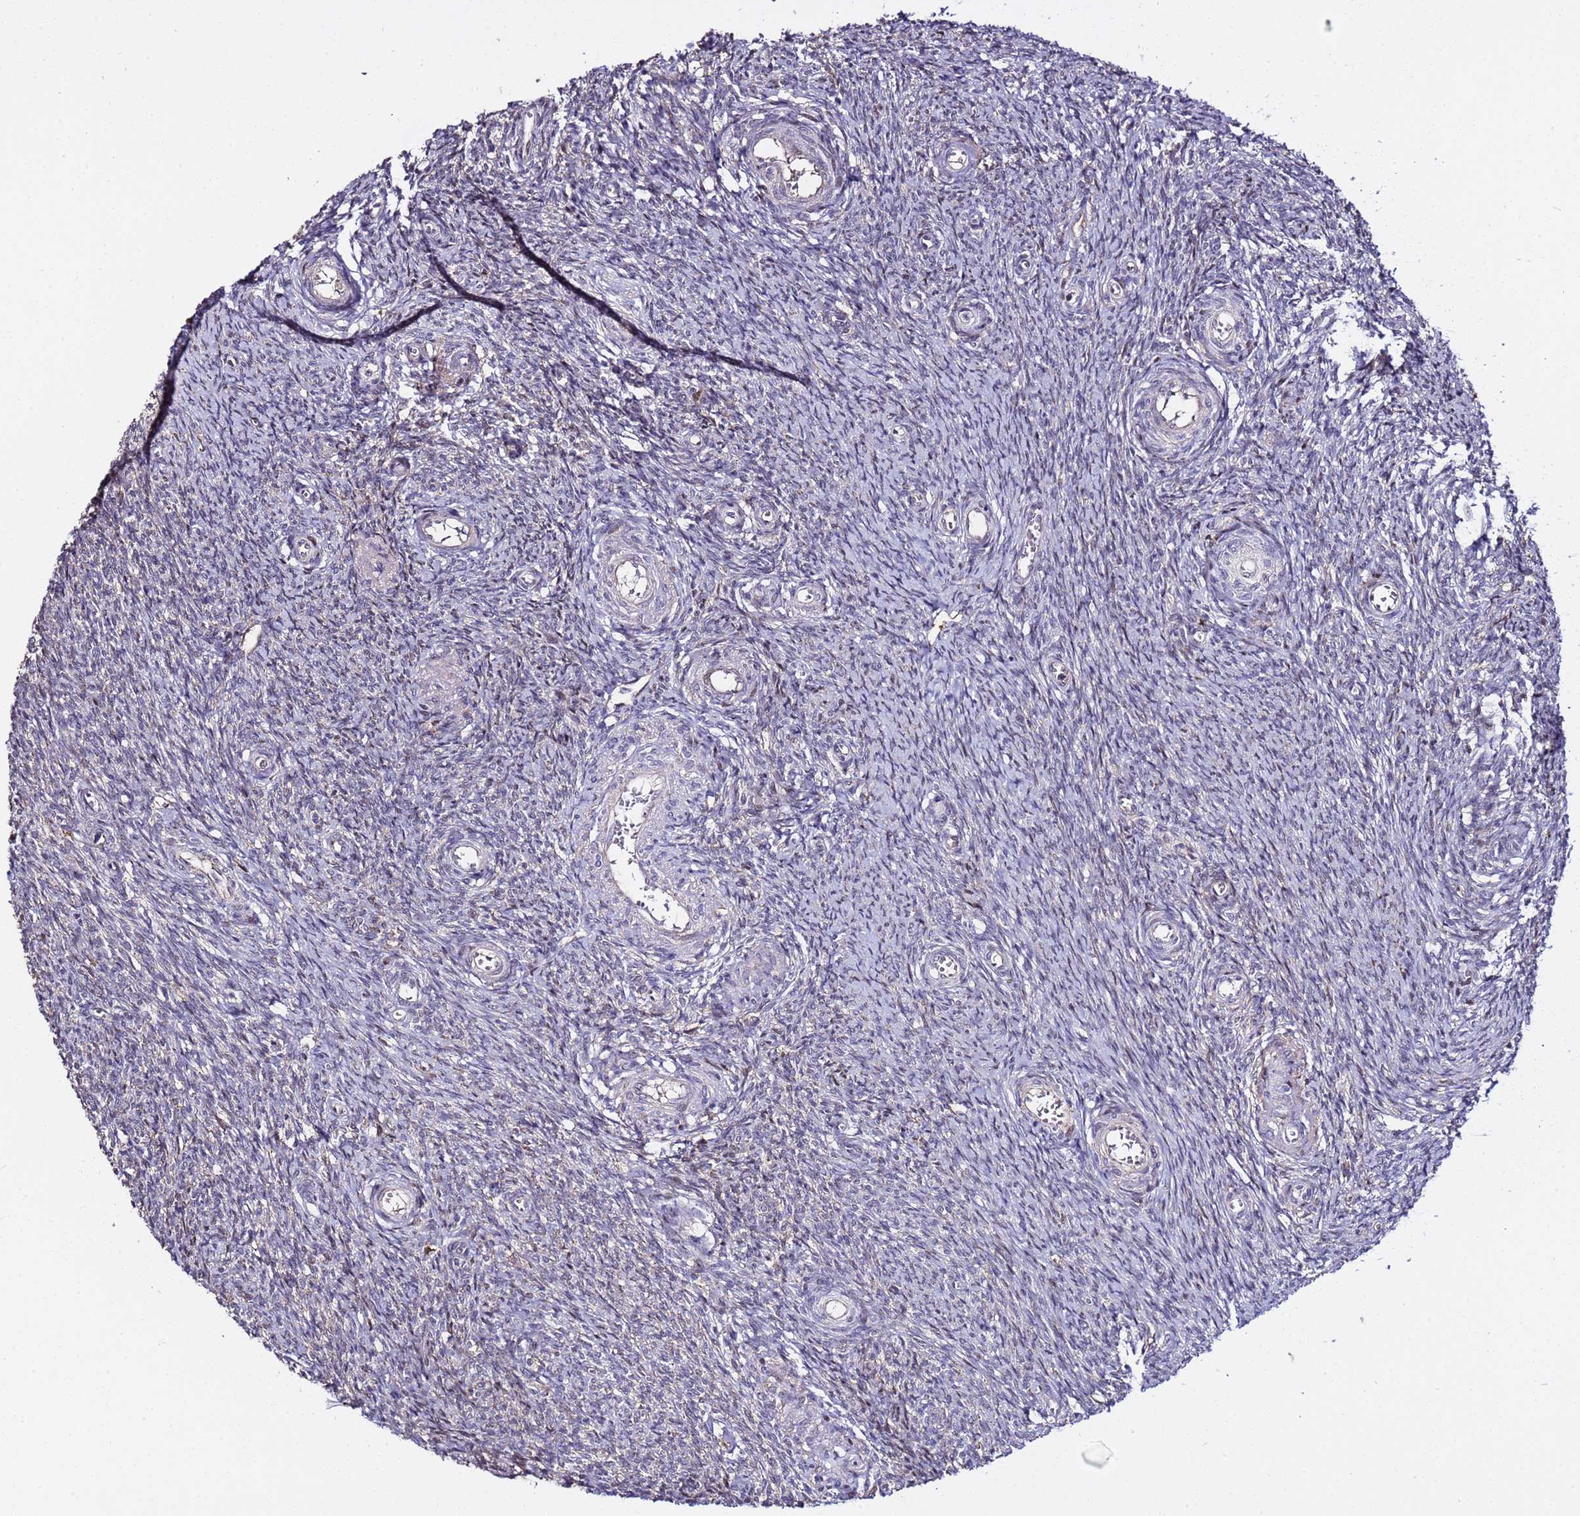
{"staining": {"intensity": "negative", "quantity": "none", "location": "none"}, "tissue": "ovary", "cell_type": "Ovarian stroma cells", "image_type": "normal", "snomed": [{"axis": "morphology", "description": "Normal tissue, NOS"}, {"axis": "topography", "description": "Ovary"}], "caption": "This is an IHC photomicrograph of unremarkable human ovary. There is no staining in ovarian stroma cells.", "gene": "WNK4", "patient": {"sex": "female", "age": 44}}